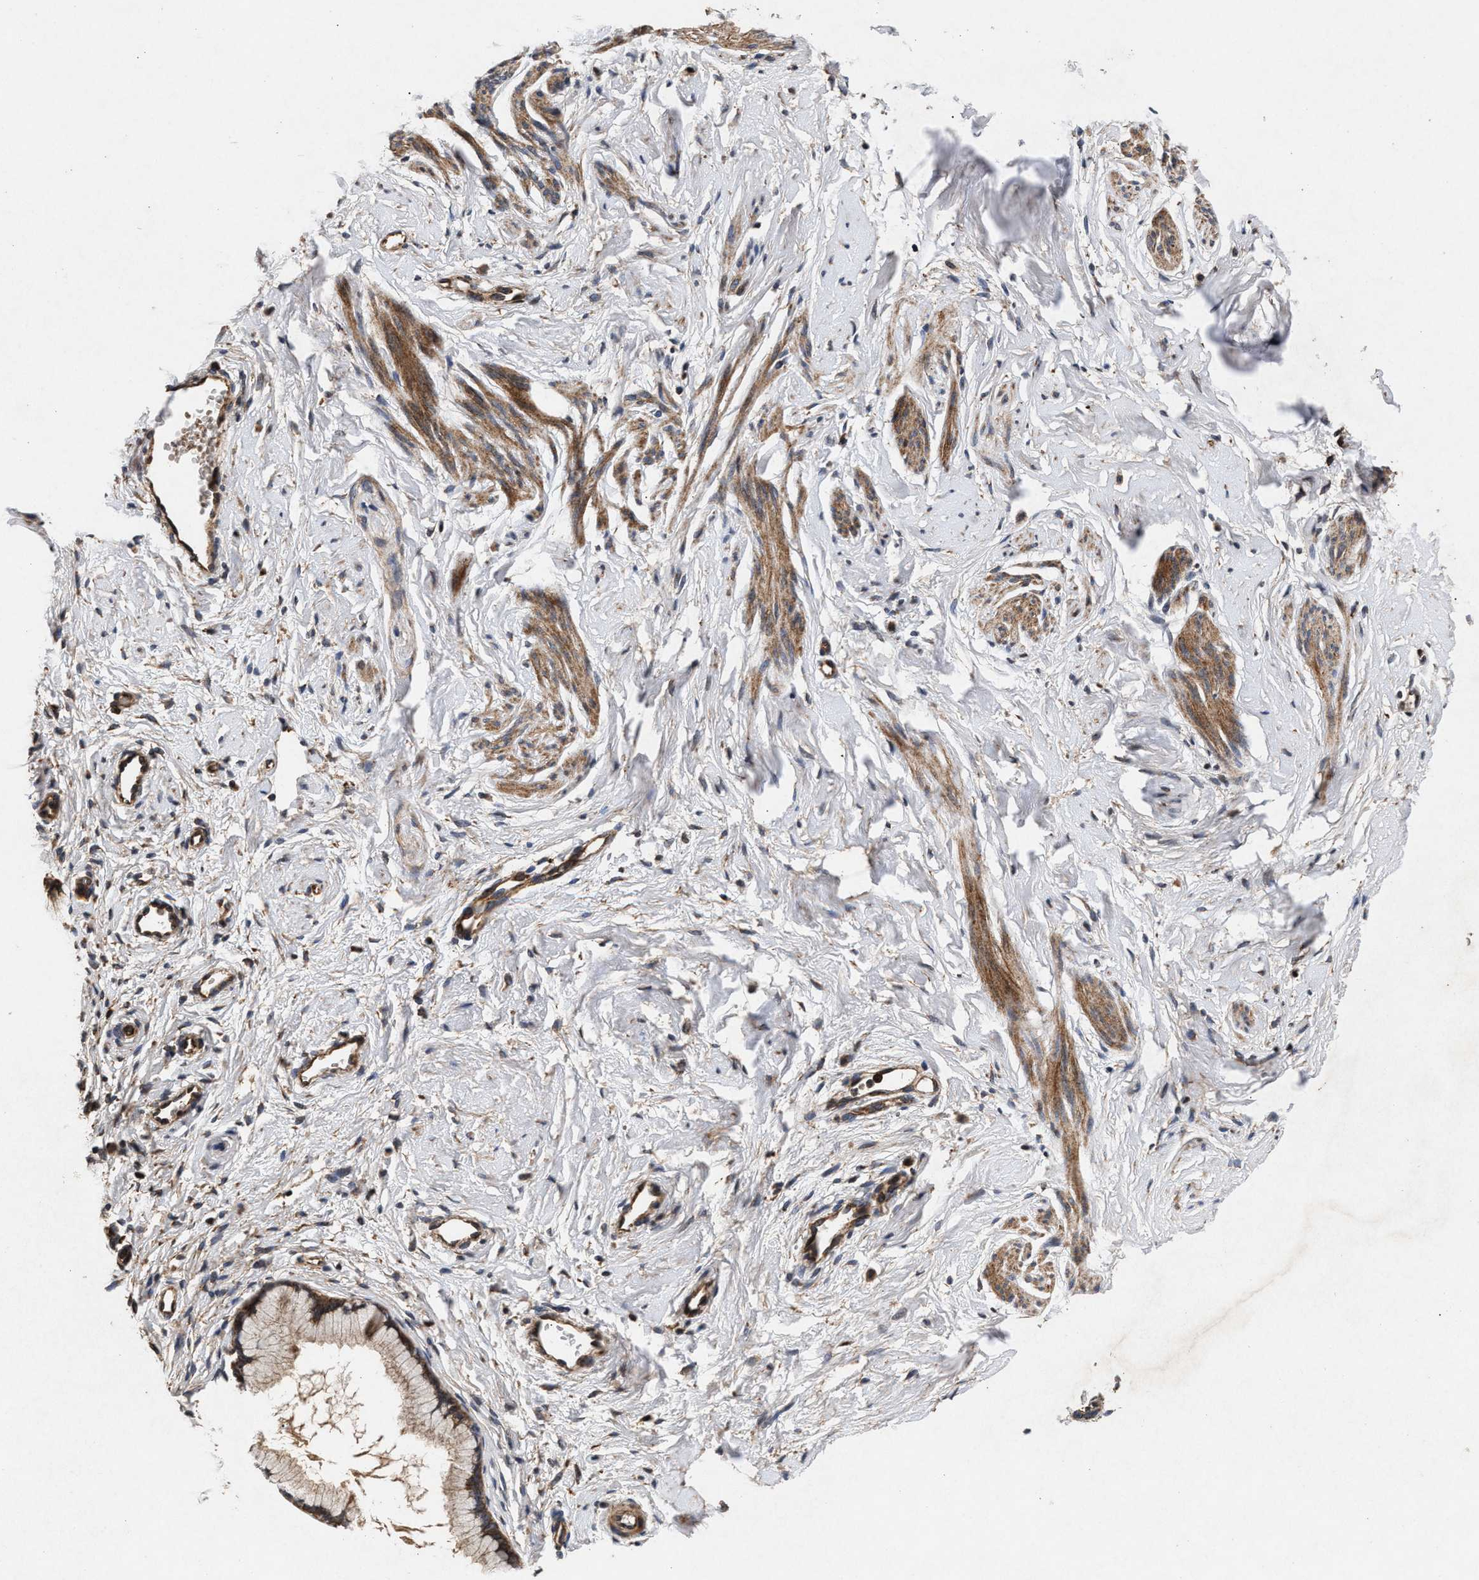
{"staining": {"intensity": "moderate", "quantity": ">75%", "location": "cytoplasmic/membranous"}, "tissue": "cervix", "cell_type": "Glandular cells", "image_type": "normal", "snomed": [{"axis": "morphology", "description": "Normal tissue, NOS"}, {"axis": "topography", "description": "Cervix"}], "caption": "High-power microscopy captured an immunohistochemistry micrograph of unremarkable cervix, revealing moderate cytoplasmic/membranous staining in approximately >75% of glandular cells. The staining was performed using DAB to visualize the protein expression in brown, while the nuclei were stained in blue with hematoxylin (Magnification: 20x).", "gene": "NFKB2", "patient": {"sex": "female", "age": 65}}